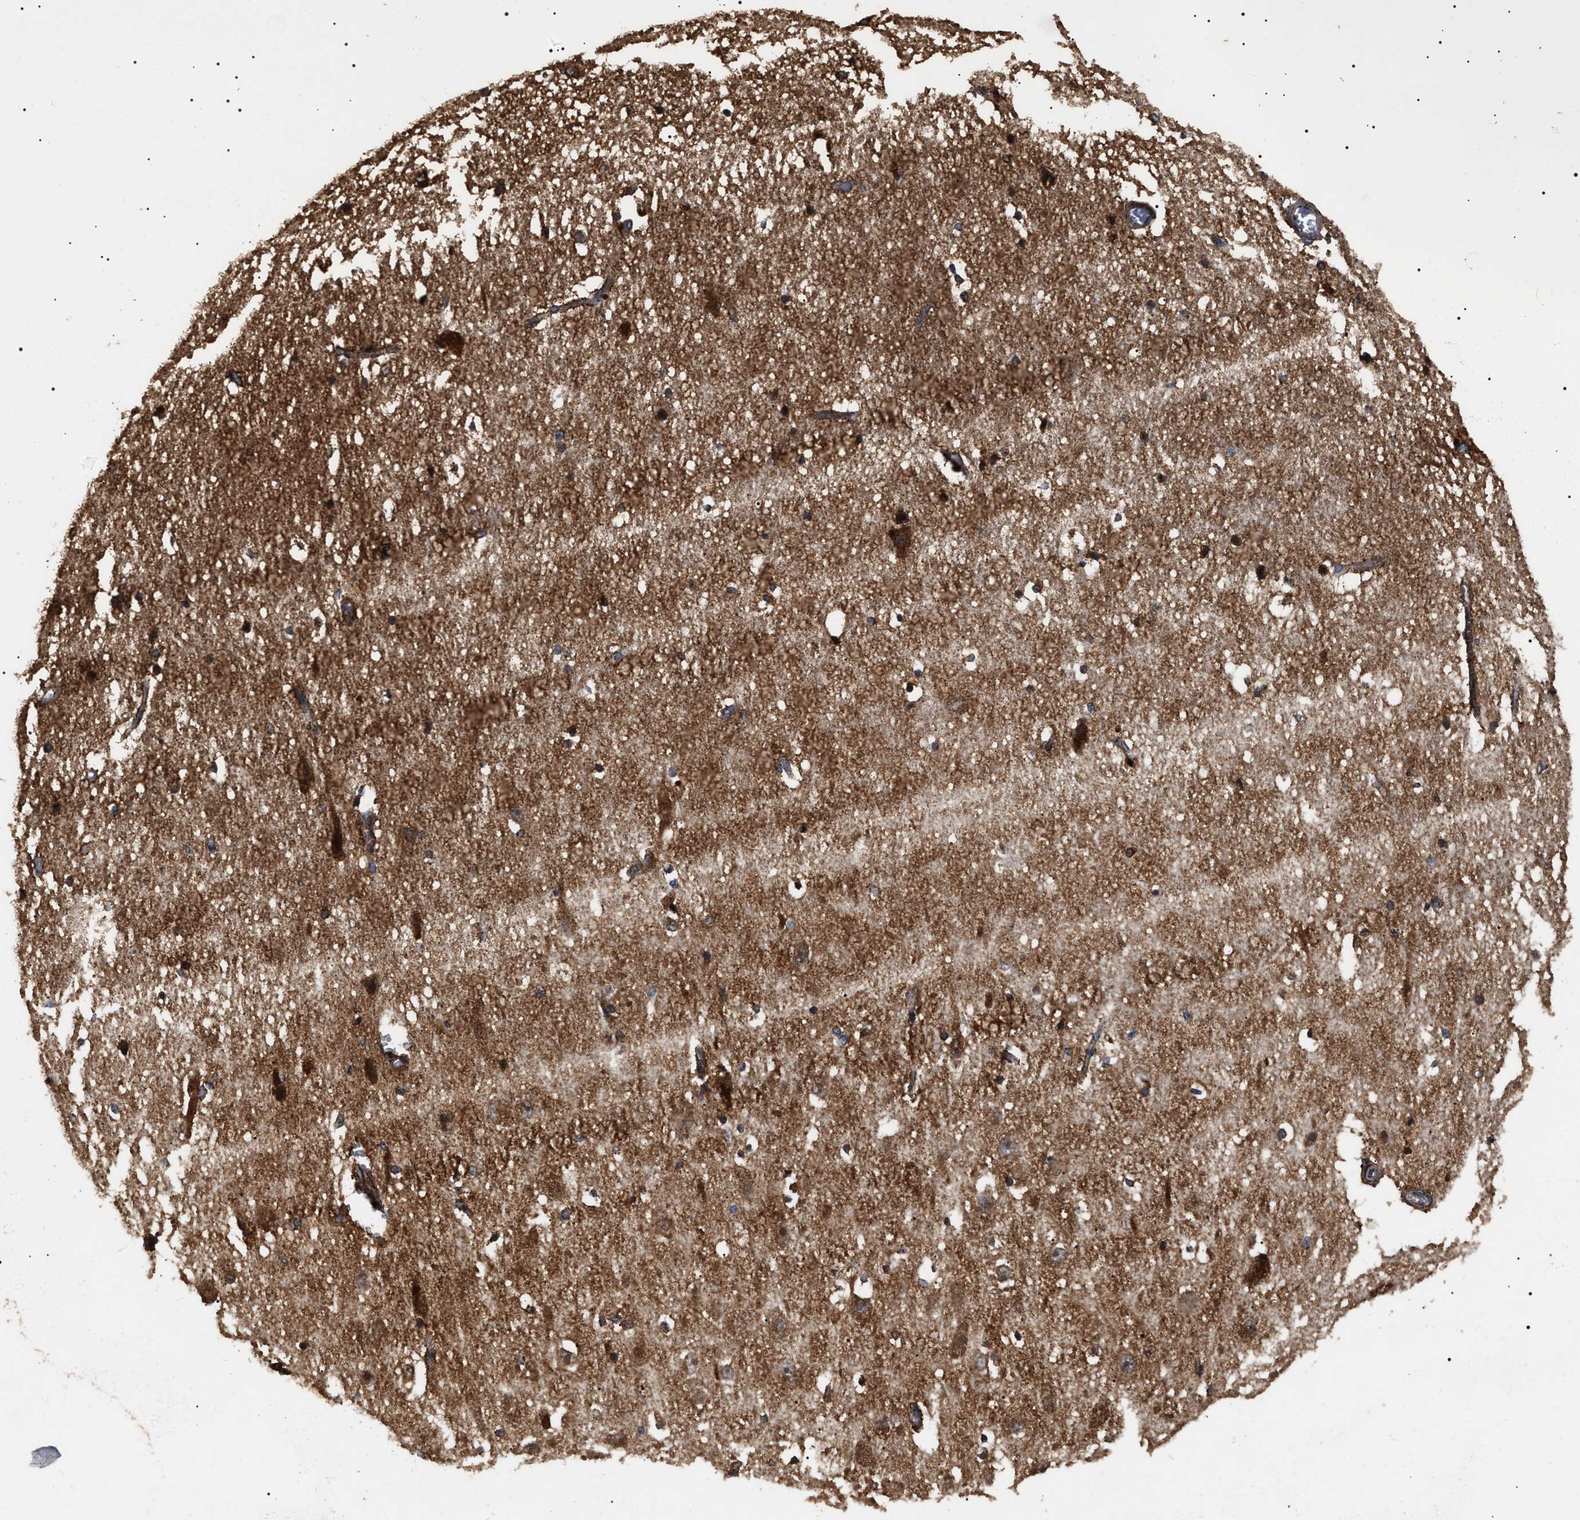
{"staining": {"intensity": "moderate", "quantity": ">75%", "location": "cytoplasmic/membranous"}, "tissue": "hippocampus", "cell_type": "Glial cells", "image_type": "normal", "snomed": [{"axis": "morphology", "description": "Normal tissue, NOS"}, {"axis": "topography", "description": "Hippocampus"}], "caption": "Protein analysis of normal hippocampus displays moderate cytoplasmic/membranous staining in approximately >75% of glial cells.", "gene": "ZBTB26", "patient": {"sex": "female", "age": 19}}